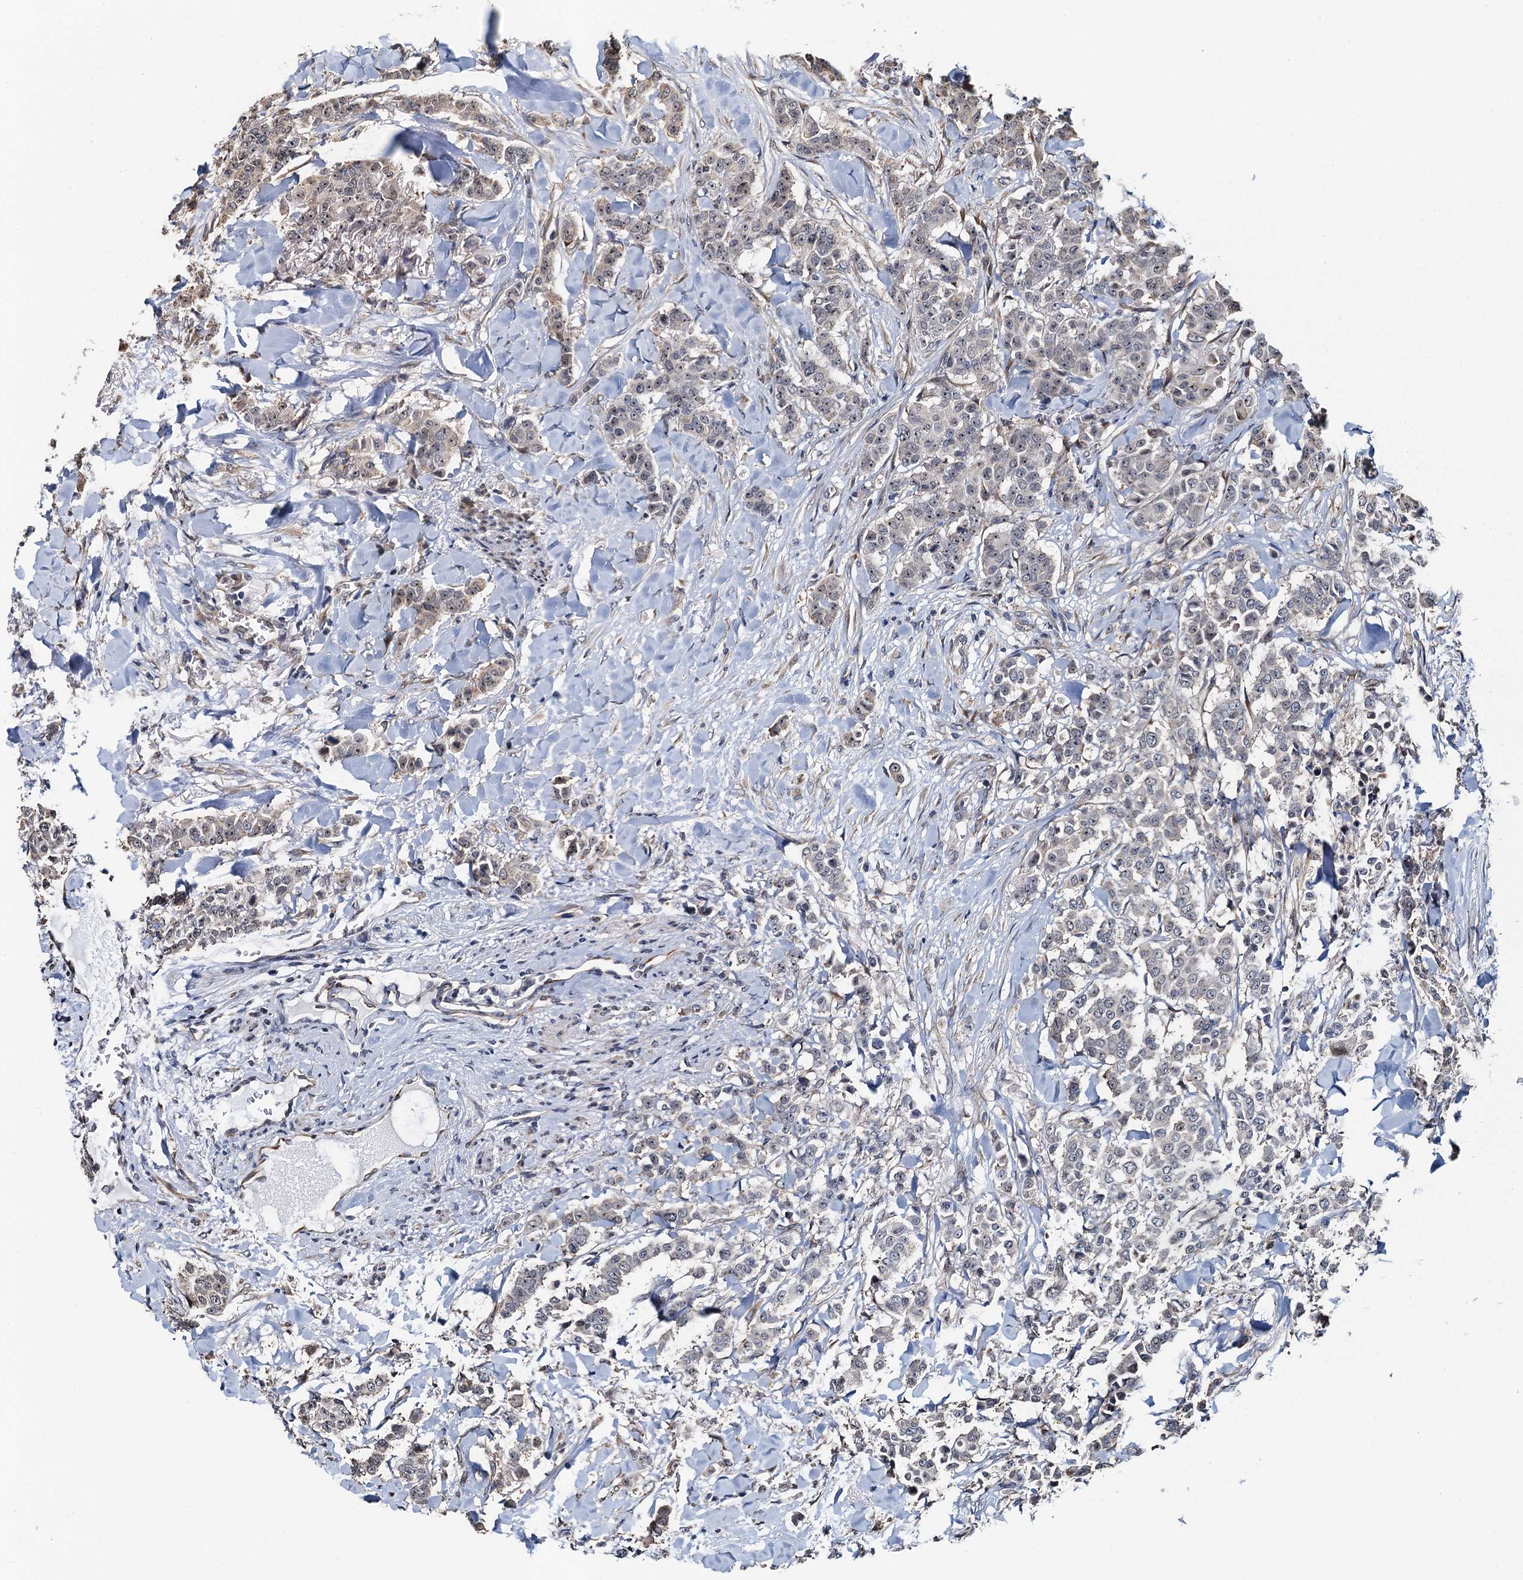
{"staining": {"intensity": "negative", "quantity": "none", "location": "none"}, "tissue": "breast cancer", "cell_type": "Tumor cells", "image_type": "cancer", "snomed": [{"axis": "morphology", "description": "Duct carcinoma"}, {"axis": "topography", "description": "Breast"}], "caption": "A high-resolution histopathology image shows immunohistochemistry staining of breast intraductal carcinoma, which reveals no significant staining in tumor cells. (DAB immunohistochemistry, high magnification).", "gene": "WHAMM", "patient": {"sex": "female", "age": 40}}